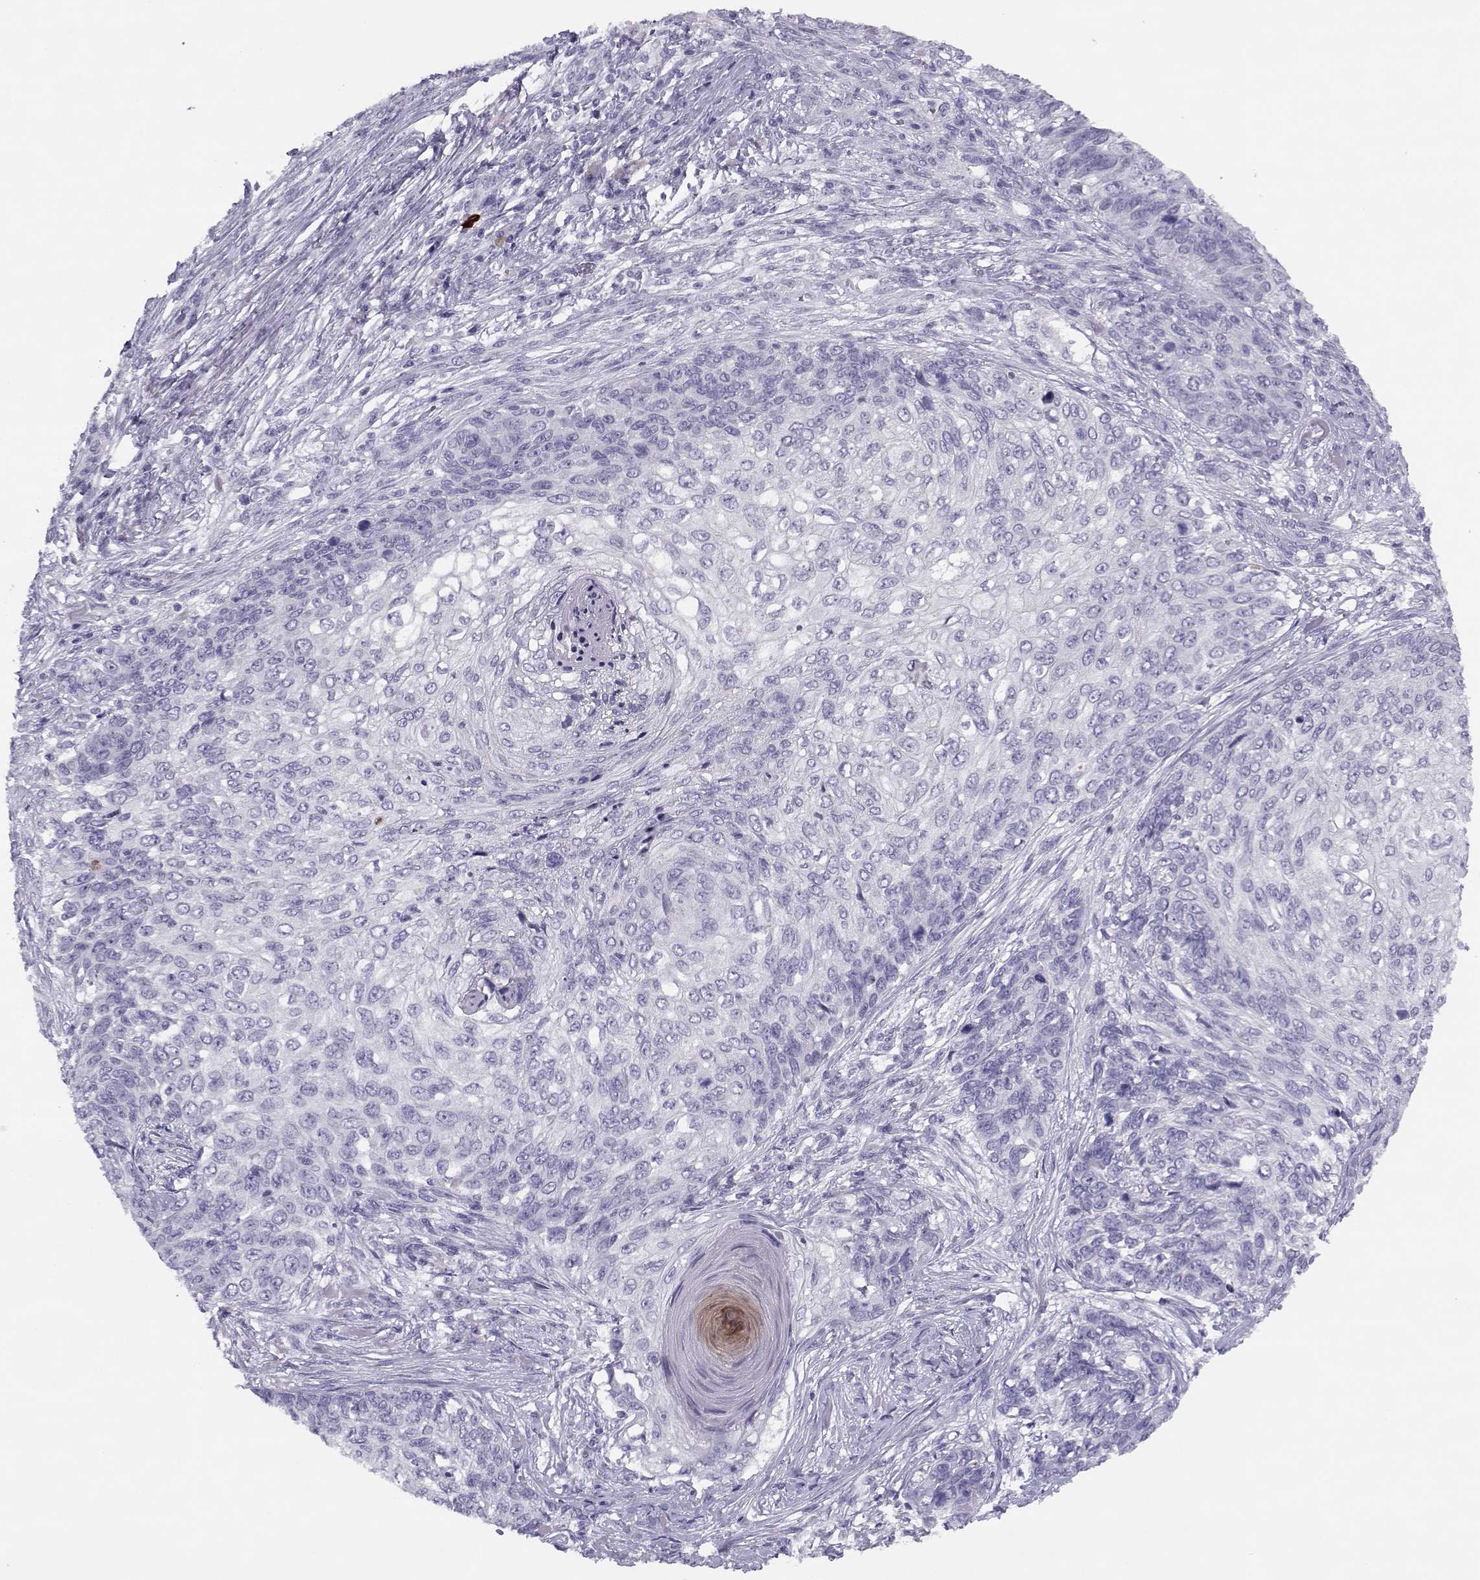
{"staining": {"intensity": "negative", "quantity": "none", "location": "none"}, "tissue": "skin cancer", "cell_type": "Tumor cells", "image_type": "cancer", "snomed": [{"axis": "morphology", "description": "Squamous cell carcinoma, NOS"}, {"axis": "topography", "description": "Skin"}], "caption": "Human skin squamous cell carcinoma stained for a protein using IHC demonstrates no staining in tumor cells.", "gene": "CFAP77", "patient": {"sex": "male", "age": 92}}